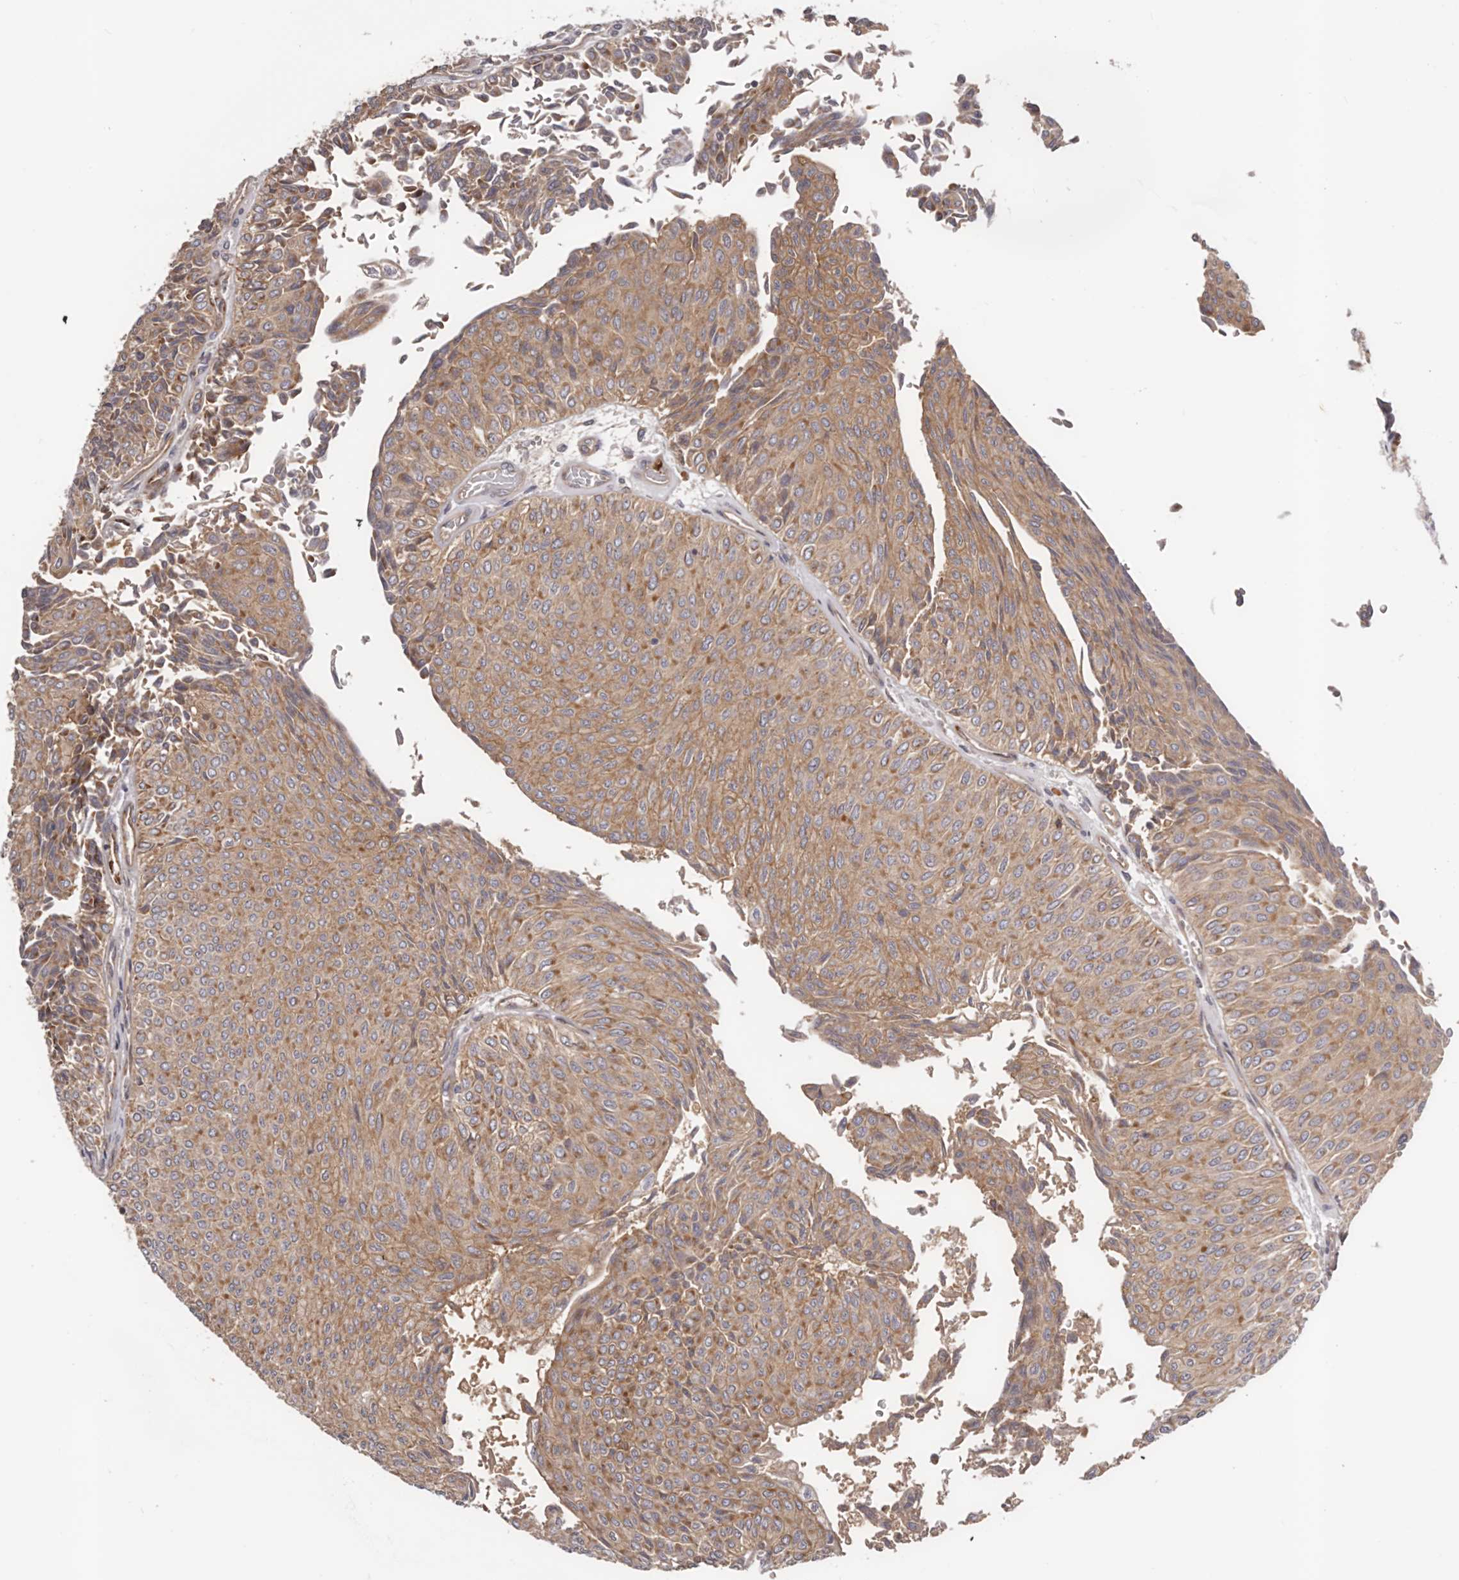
{"staining": {"intensity": "moderate", "quantity": ">75%", "location": "cytoplasmic/membranous"}, "tissue": "urothelial cancer", "cell_type": "Tumor cells", "image_type": "cancer", "snomed": [{"axis": "morphology", "description": "Urothelial carcinoma, Low grade"}, {"axis": "topography", "description": "Urinary bladder"}], "caption": "Low-grade urothelial carcinoma stained for a protein exhibits moderate cytoplasmic/membranous positivity in tumor cells.", "gene": "DMRT2", "patient": {"sex": "male", "age": 78}}